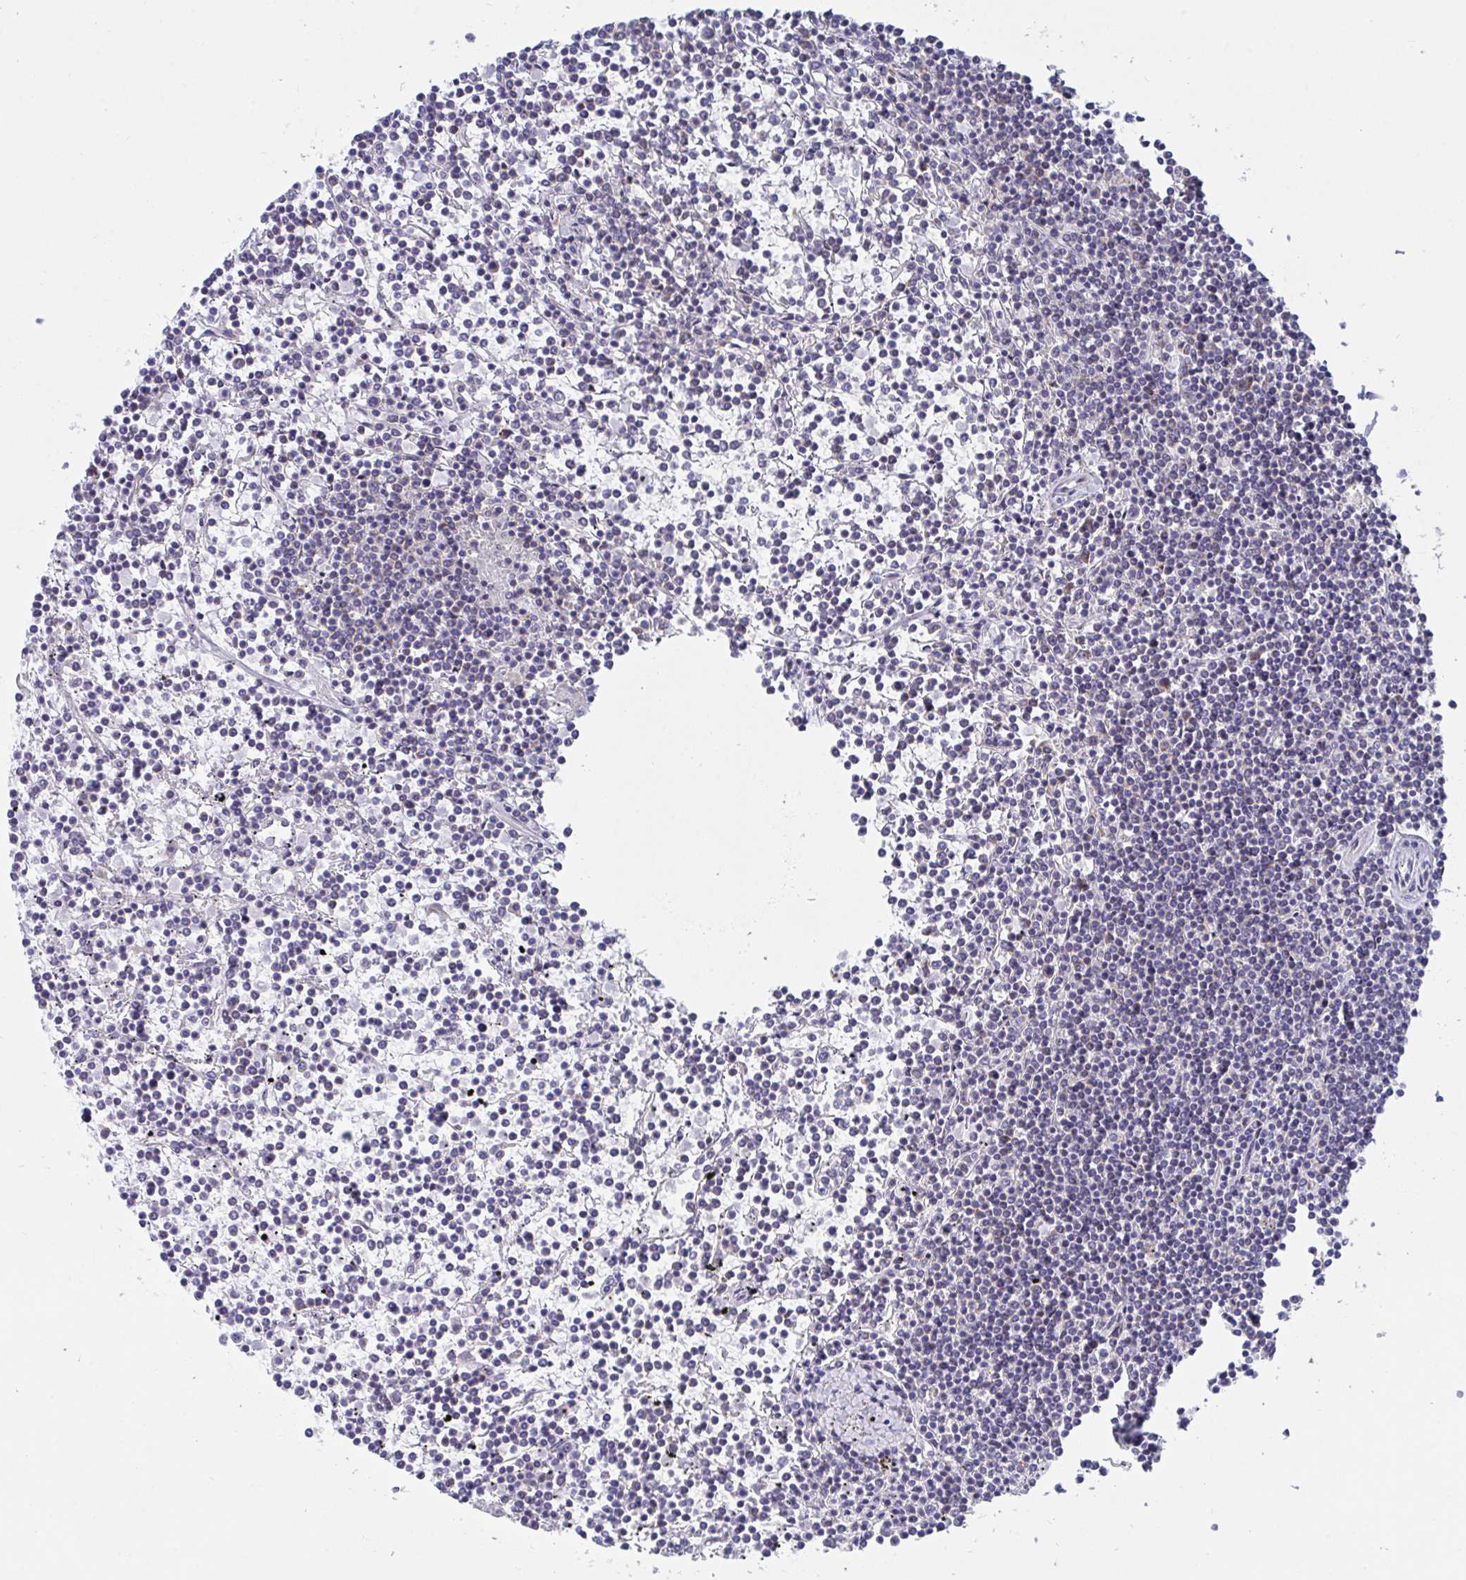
{"staining": {"intensity": "negative", "quantity": "none", "location": "none"}, "tissue": "lymphoma", "cell_type": "Tumor cells", "image_type": "cancer", "snomed": [{"axis": "morphology", "description": "Malignant lymphoma, non-Hodgkin's type, Low grade"}, {"axis": "topography", "description": "Spleen"}], "caption": "Low-grade malignant lymphoma, non-Hodgkin's type stained for a protein using IHC demonstrates no staining tumor cells.", "gene": "FAM156B", "patient": {"sex": "female", "age": 19}}